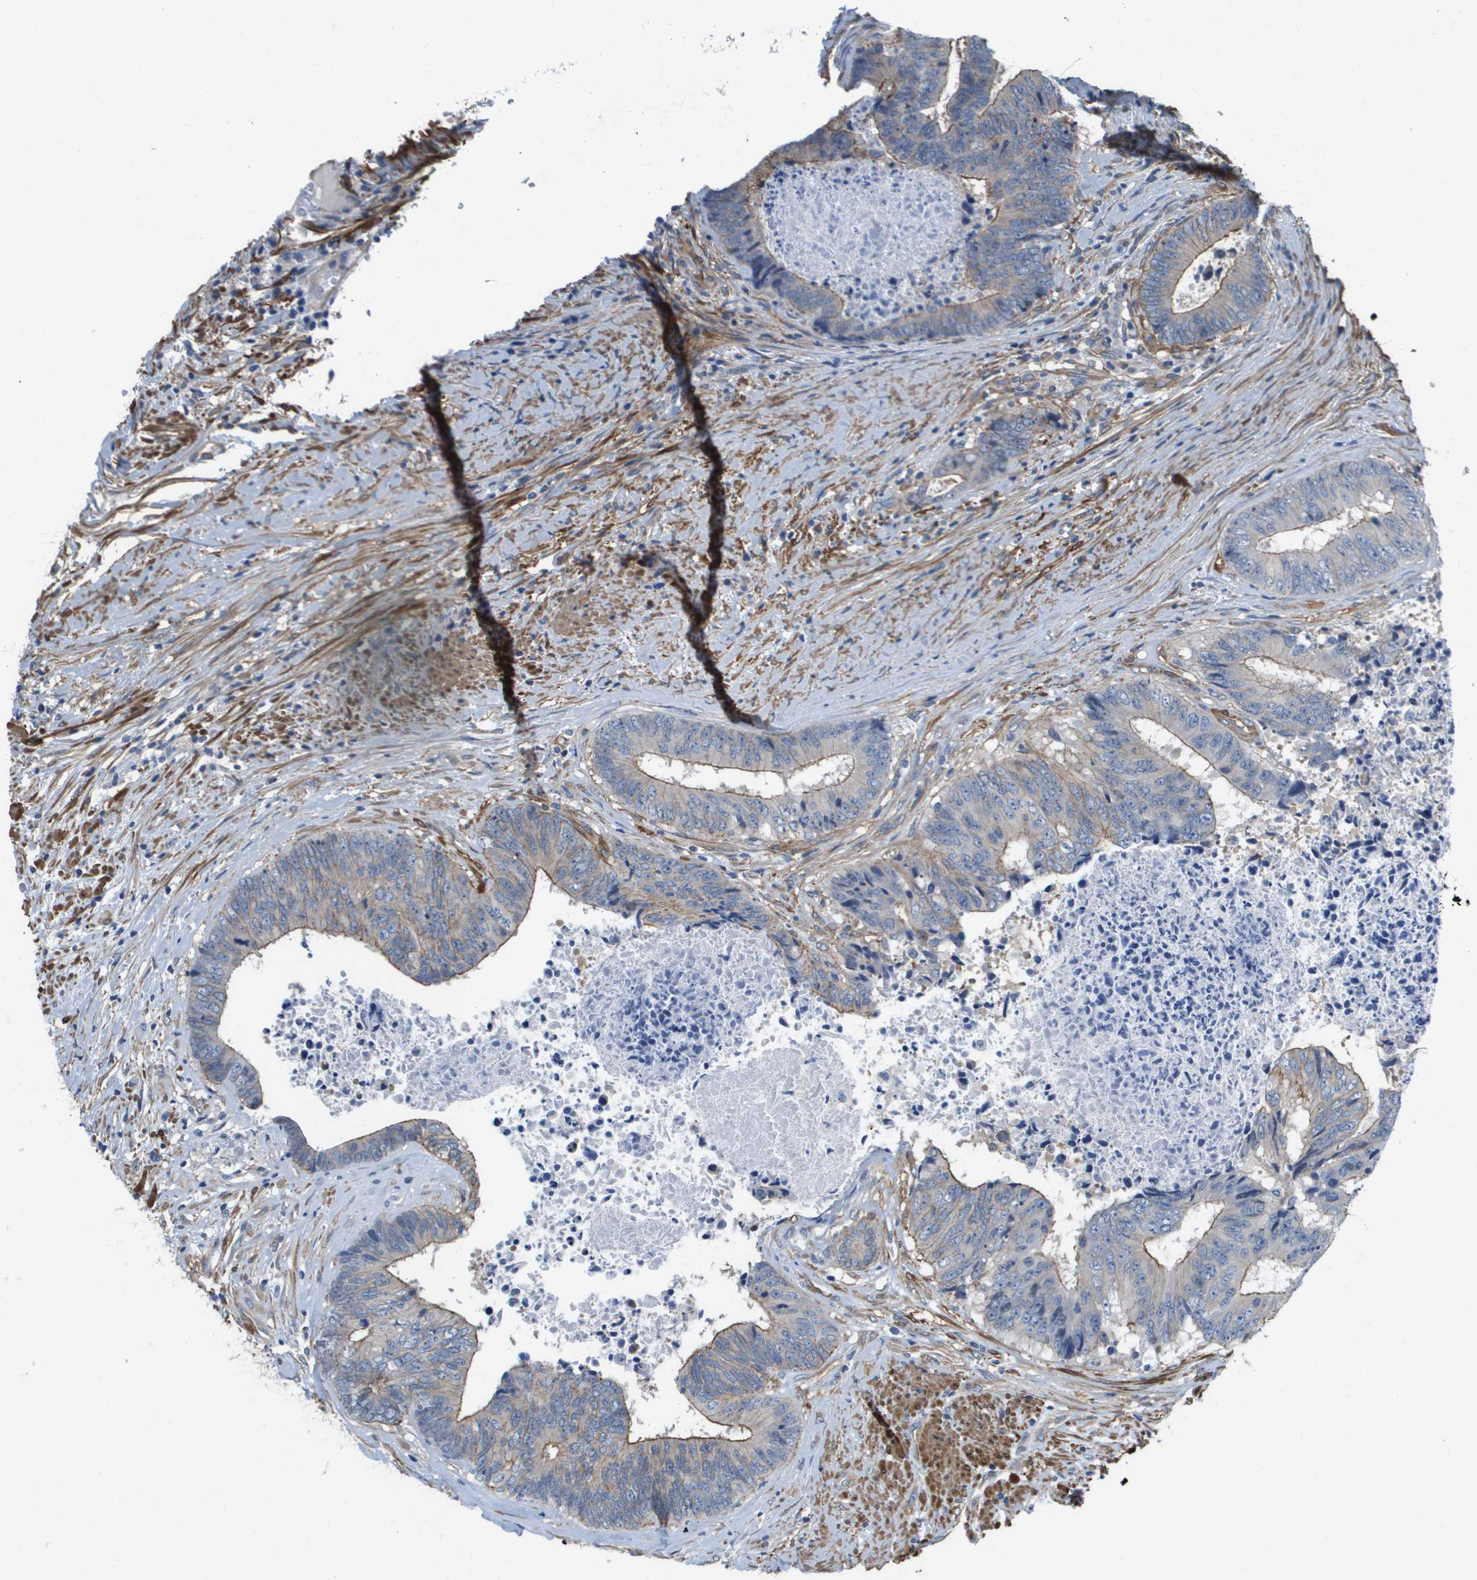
{"staining": {"intensity": "moderate", "quantity": "25%-75%", "location": "cytoplasmic/membranous"}, "tissue": "colorectal cancer", "cell_type": "Tumor cells", "image_type": "cancer", "snomed": [{"axis": "morphology", "description": "Adenocarcinoma, NOS"}, {"axis": "topography", "description": "Rectum"}], "caption": "Approximately 25%-75% of tumor cells in colorectal adenocarcinoma reveal moderate cytoplasmic/membranous protein expression as visualized by brown immunohistochemical staining.", "gene": "LPP", "patient": {"sex": "male", "age": 72}}